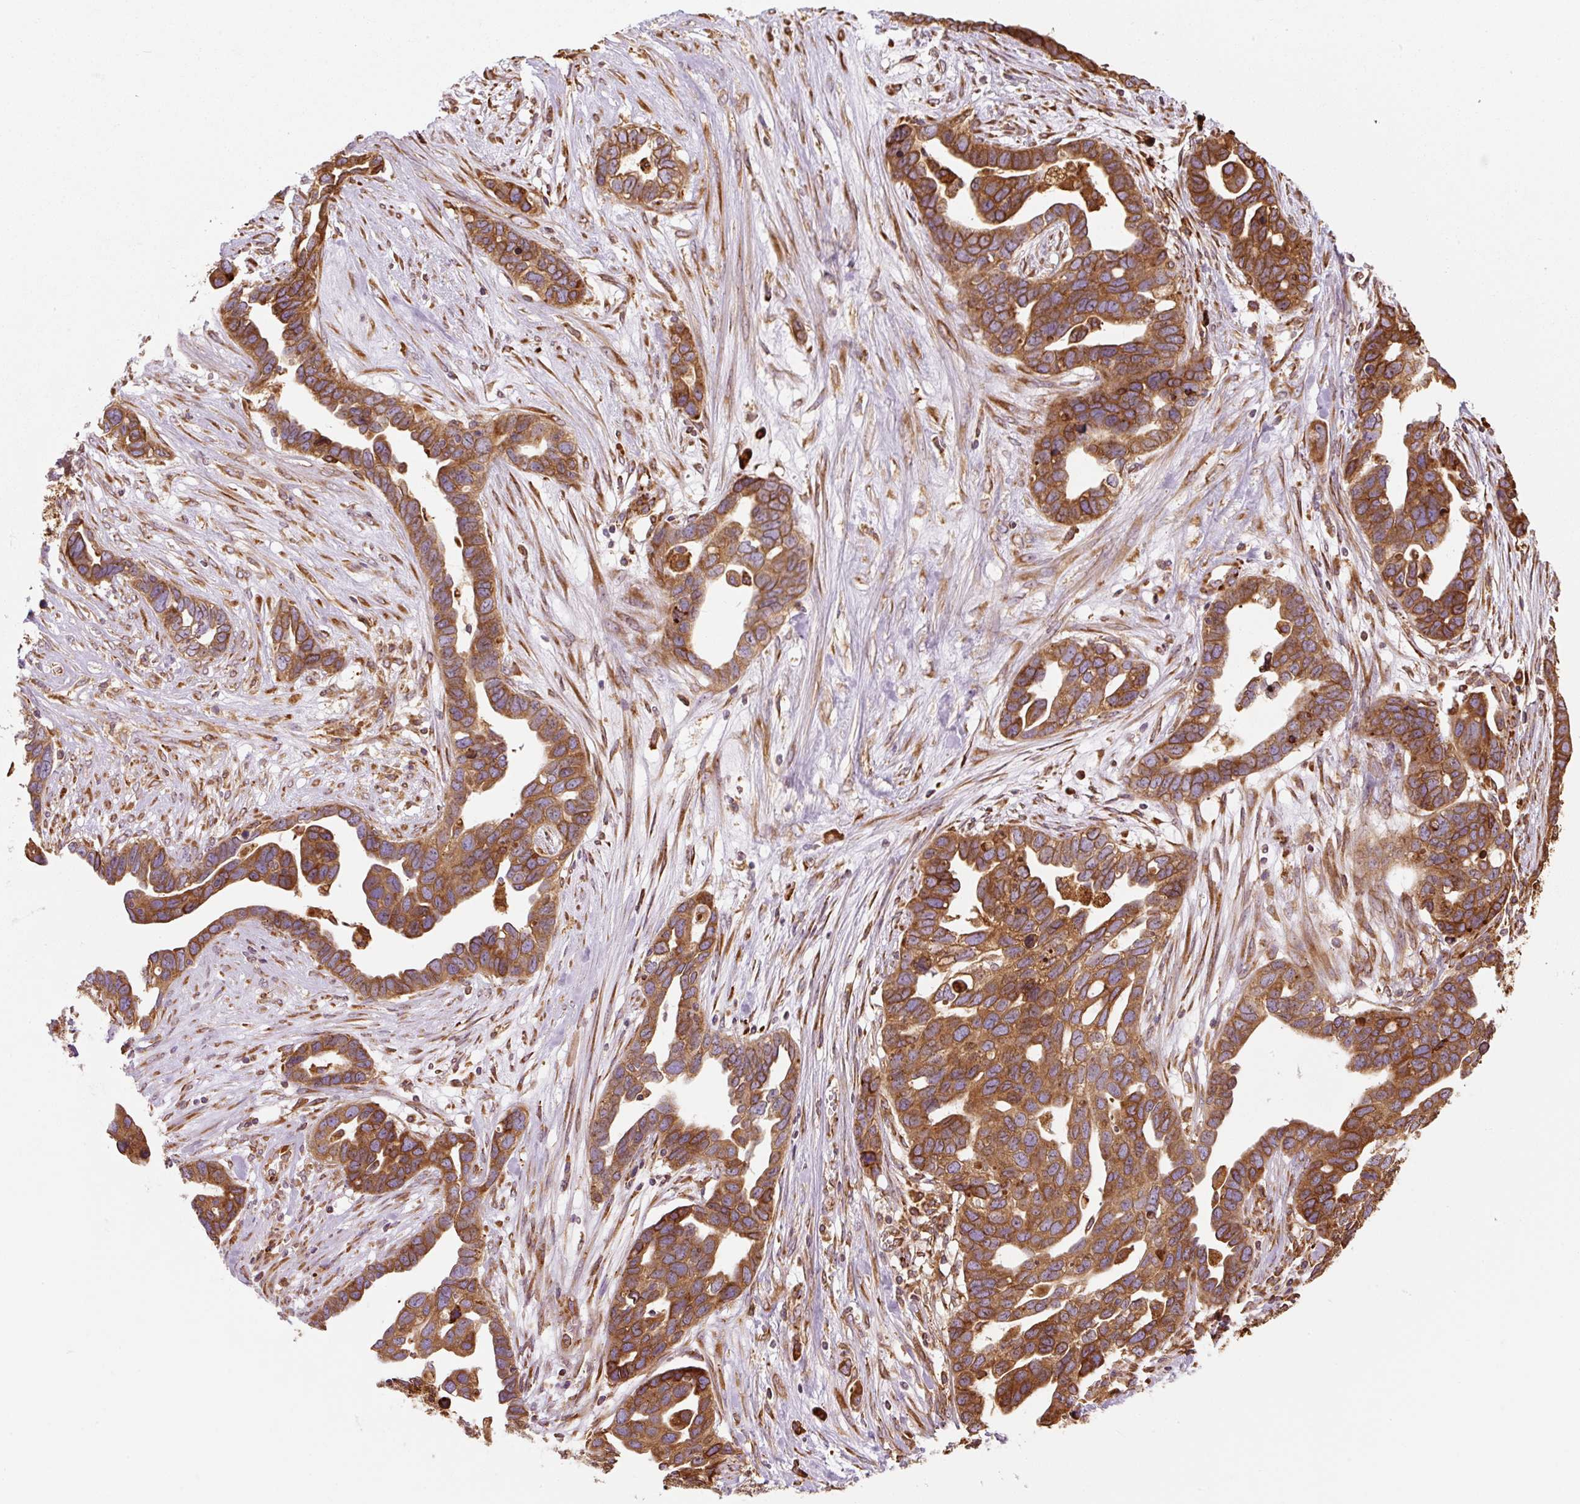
{"staining": {"intensity": "strong", "quantity": ">75%", "location": "cytoplasmic/membranous"}, "tissue": "ovarian cancer", "cell_type": "Tumor cells", "image_type": "cancer", "snomed": [{"axis": "morphology", "description": "Cystadenocarcinoma, serous, NOS"}, {"axis": "topography", "description": "Ovary"}], "caption": "The micrograph reveals immunohistochemical staining of ovarian cancer (serous cystadenocarcinoma). There is strong cytoplasmic/membranous expression is appreciated in approximately >75% of tumor cells.", "gene": "PRKCSH", "patient": {"sex": "female", "age": 54}}